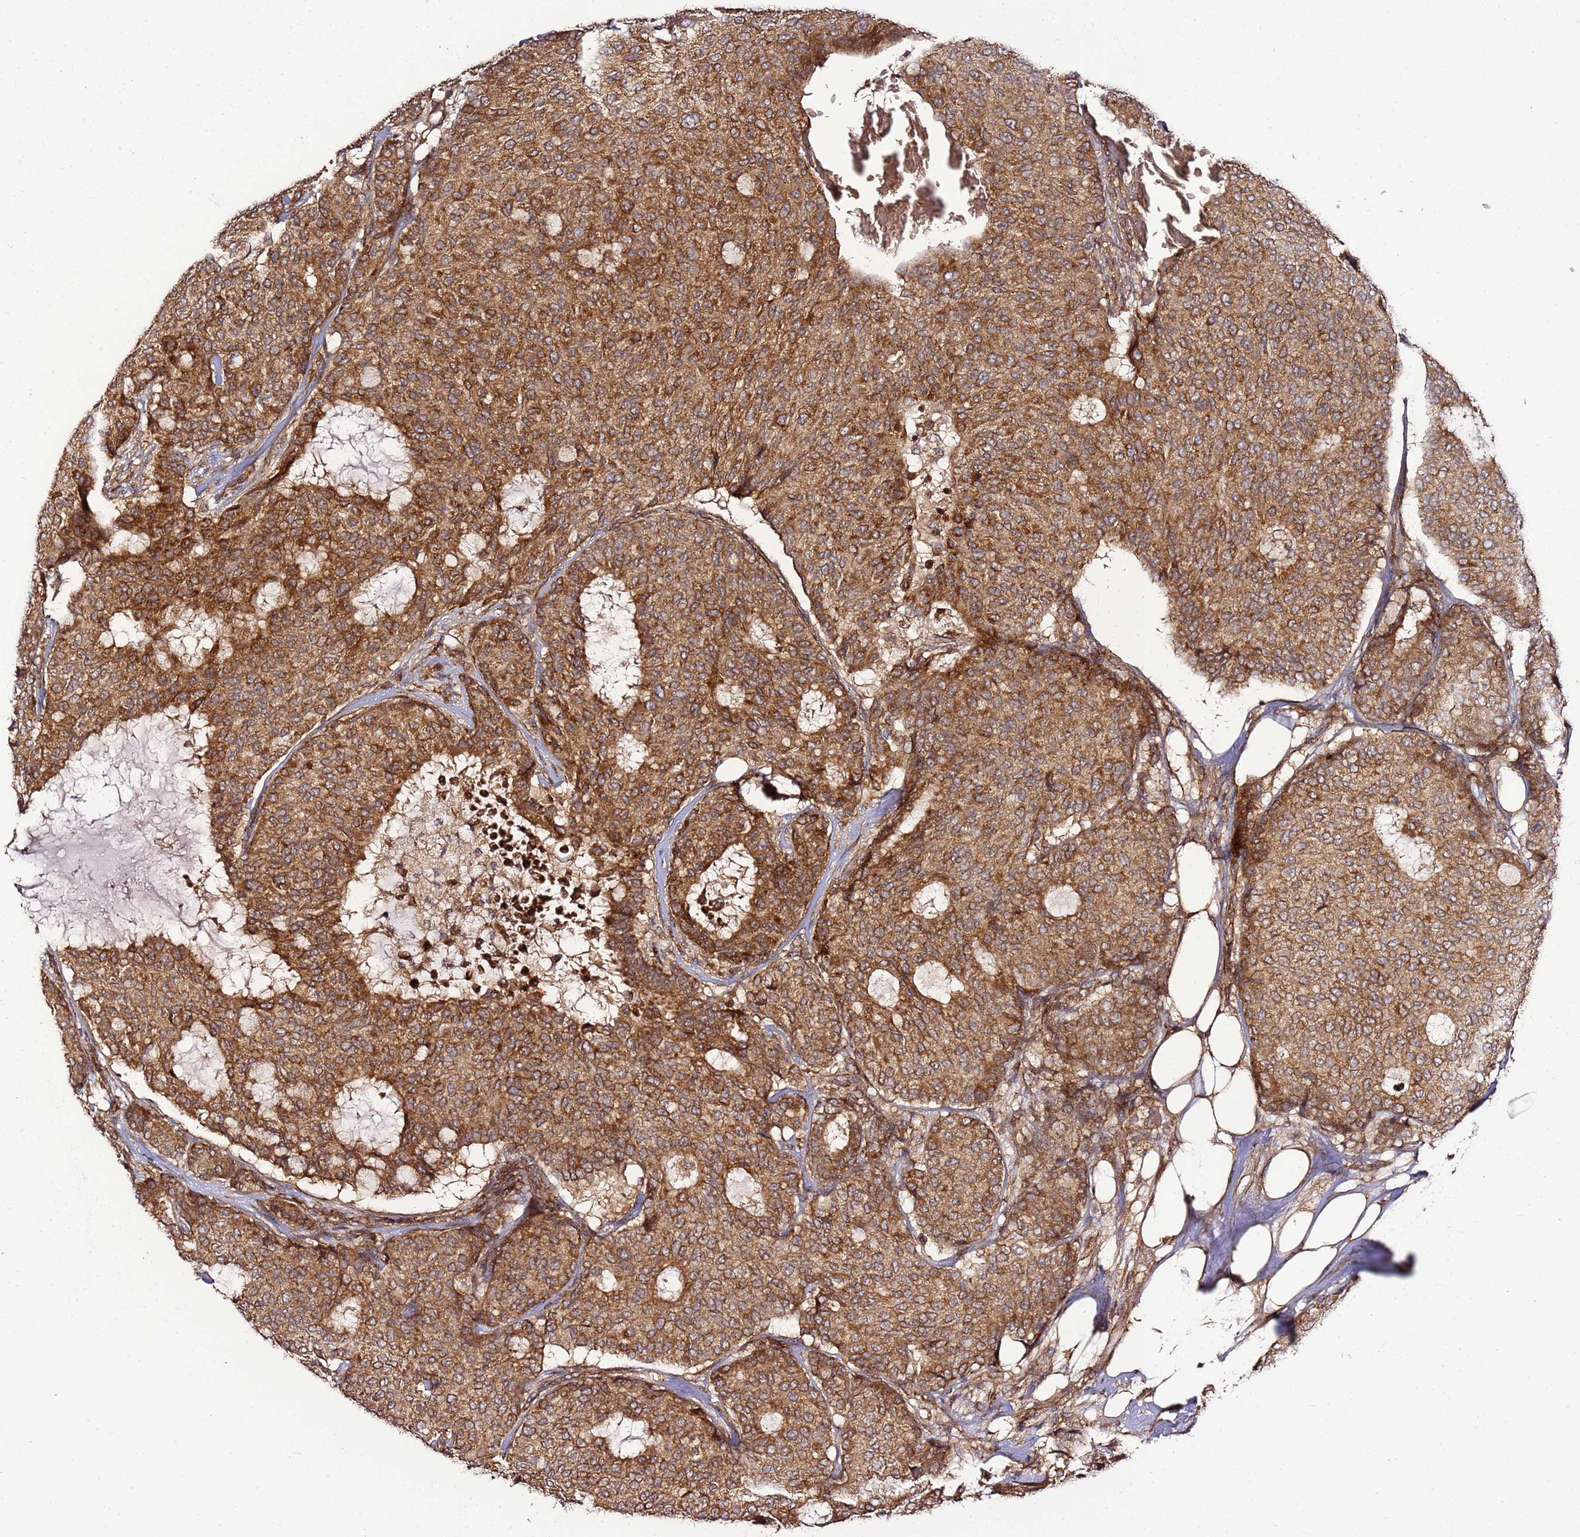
{"staining": {"intensity": "strong", "quantity": ">75%", "location": "cytoplasmic/membranous"}, "tissue": "breast cancer", "cell_type": "Tumor cells", "image_type": "cancer", "snomed": [{"axis": "morphology", "description": "Duct carcinoma"}, {"axis": "topography", "description": "Breast"}], "caption": "Strong cytoplasmic/membranous protein staining is identified in about >75% of tumor cells in breast invasive ductal carcinoma. (DAB = brown stain, brightfield microscopy at high magnification).", "gene": "TM2D2", "patient": {"sex": "female", "age": 75}}